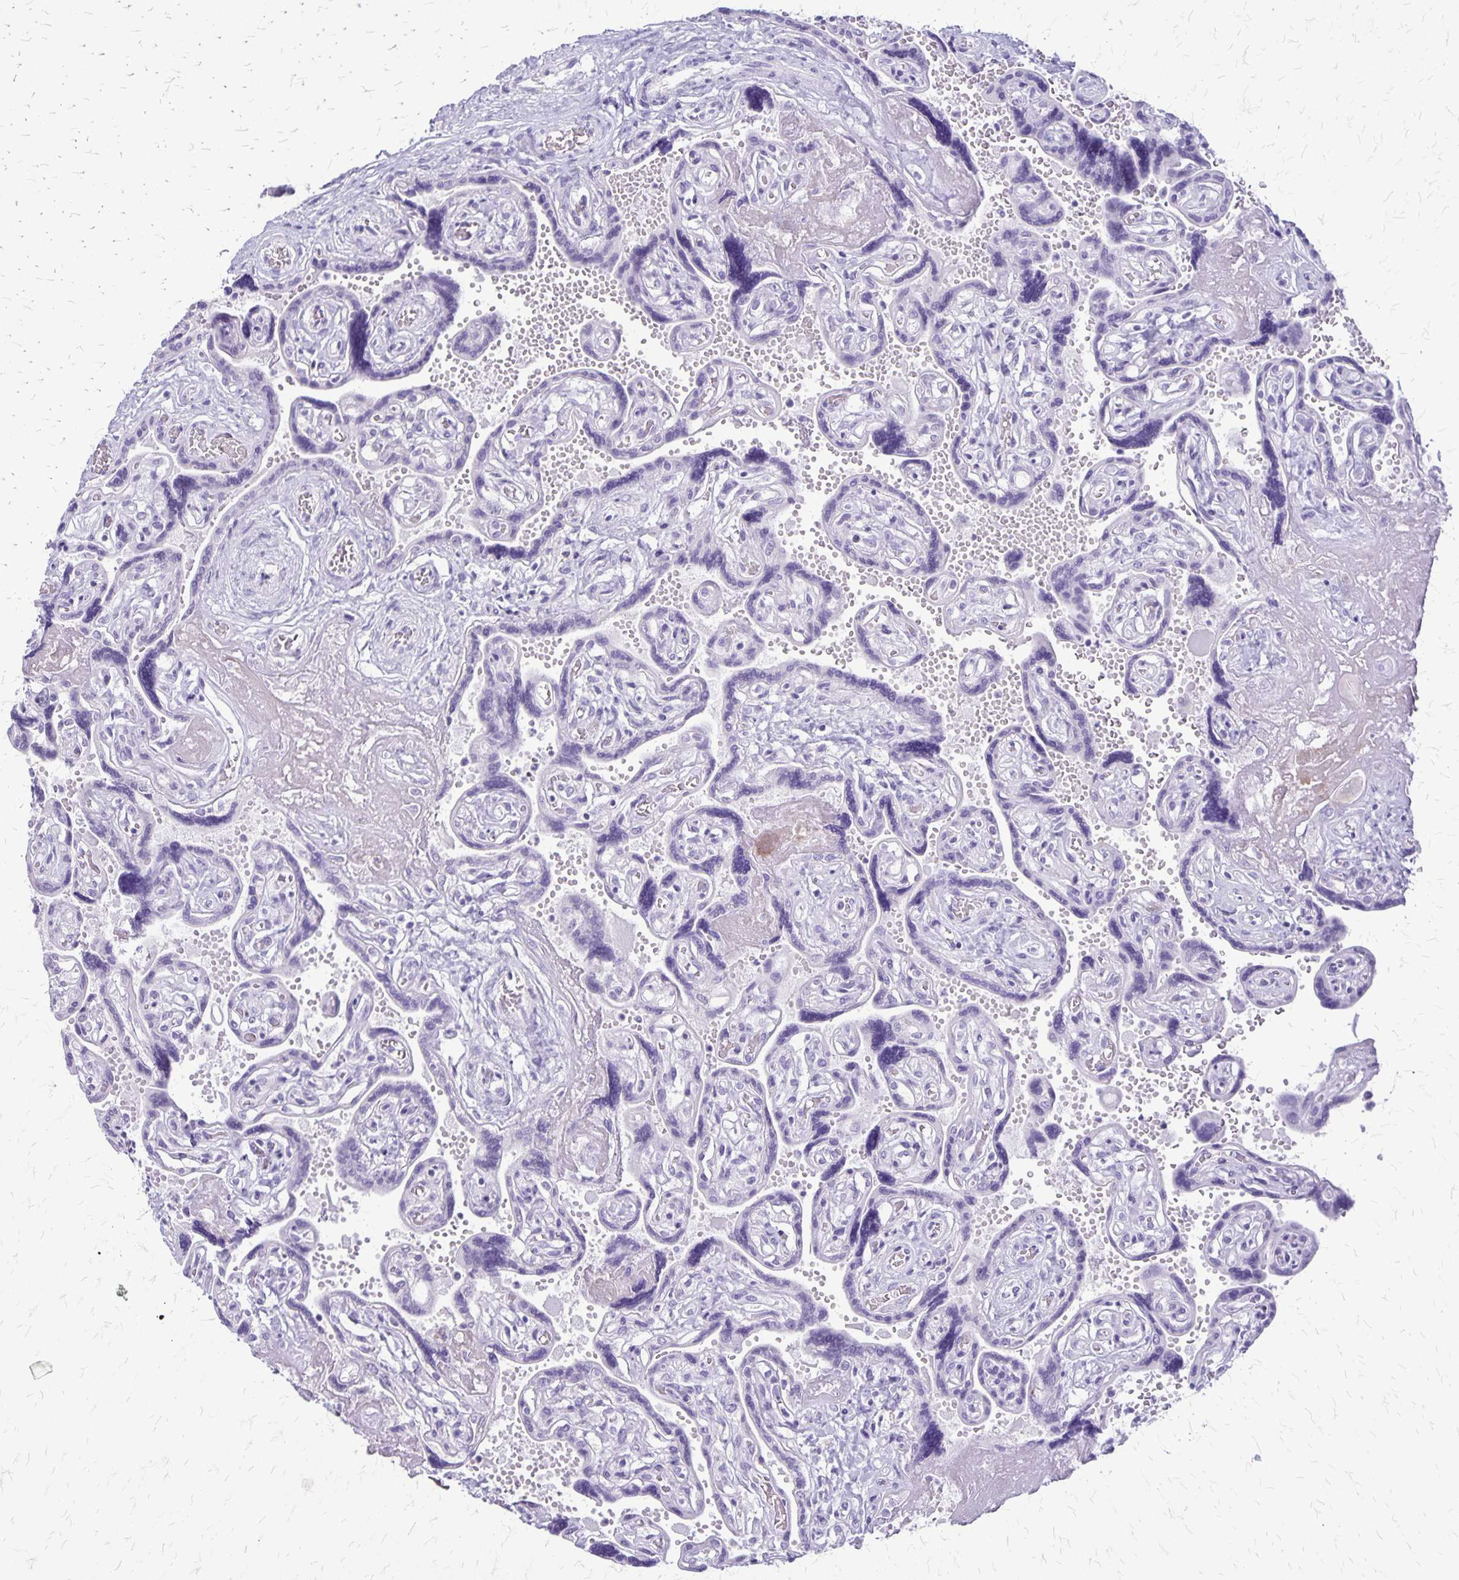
{"staining": {"intensity": "negative", "quantity": "none", "location": "none"}, "tissue": "placenta", "cell_type": "Decidual cells", "image_type": "normal", "snomed": [{"axis": "morphology", "description": "Normal tissue, NOS"}, {"axis": "topography", "description": "Placenta"}], "caption": "Immunohistochemistry (IHC) micrograph of normal placenta: human placenta stained with DAB demonstrates no significant protein staining in decidual cells. Nuclei are stained in blue.", "gene": "PLXNB3", "patient": {"sex": "female", "age": 32}}